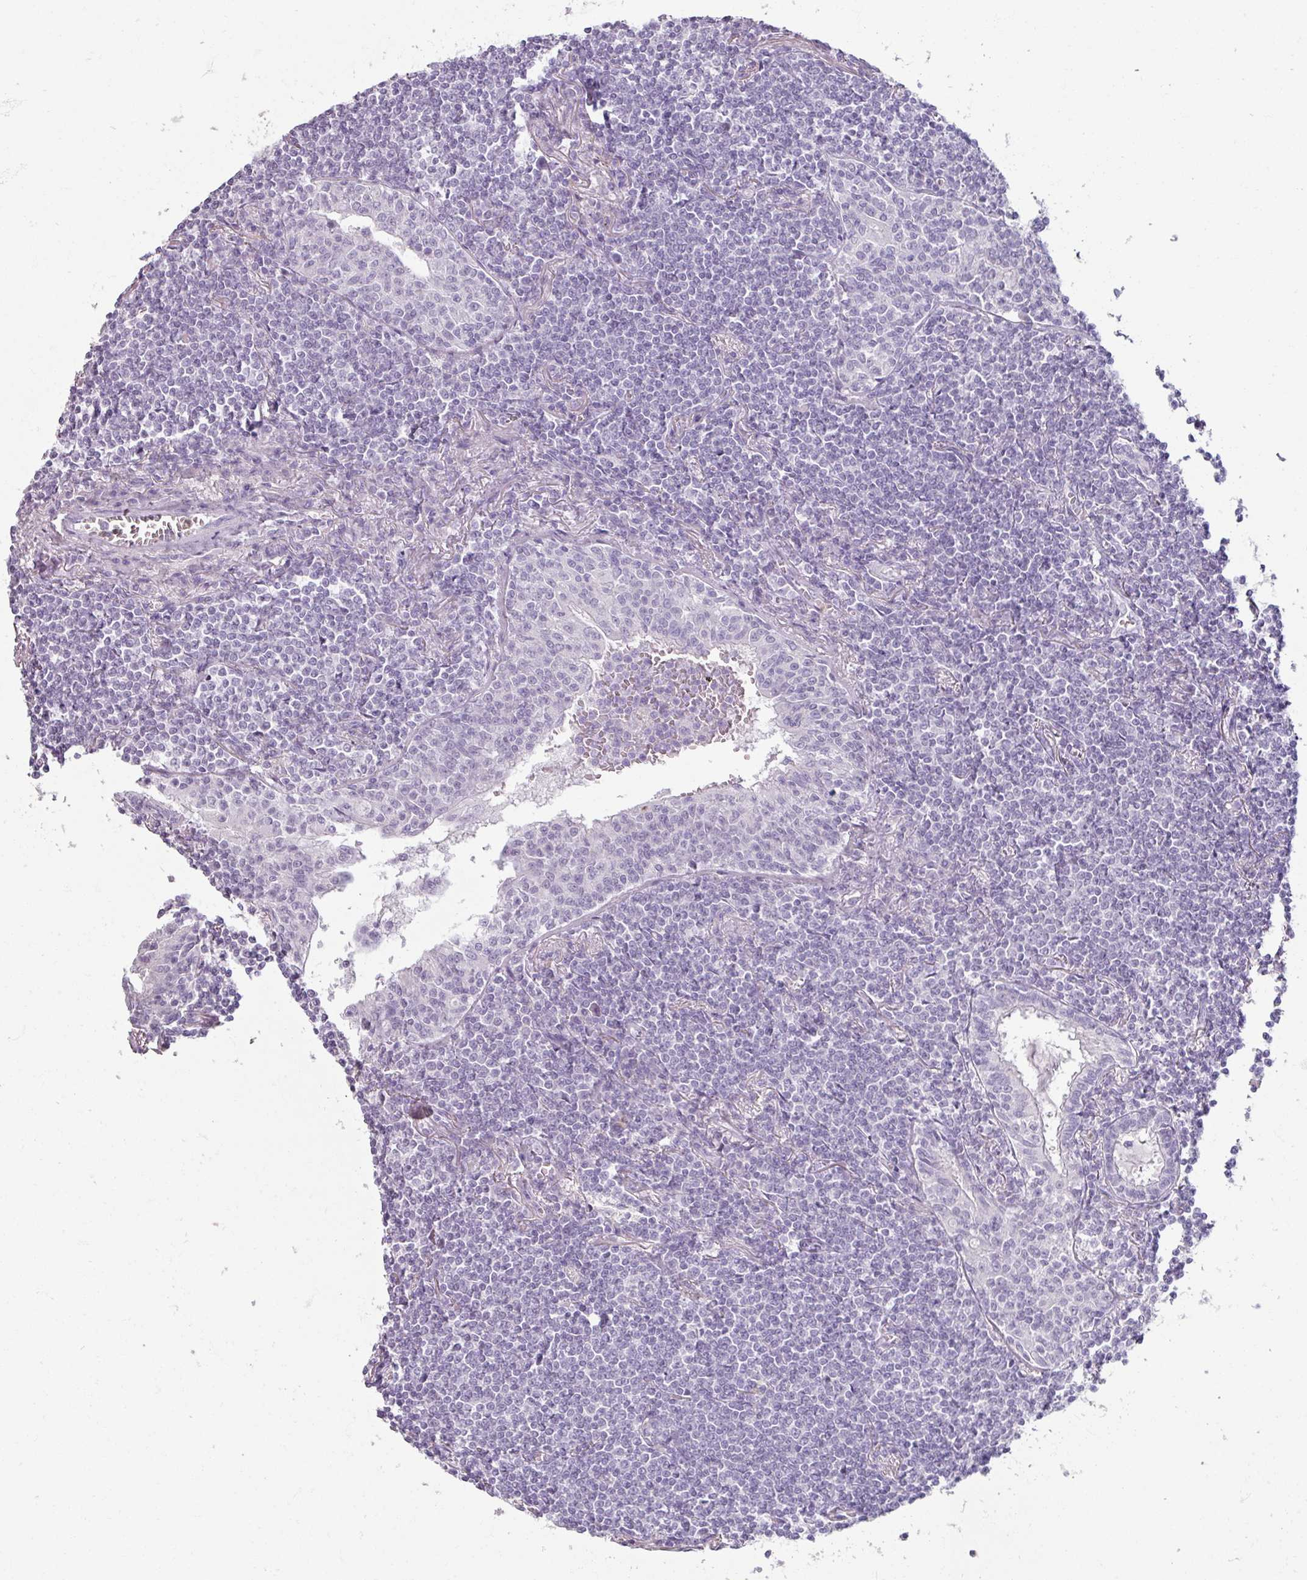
{"staining": {"intensity": "negative", "quantity": "none", "location": "none"}, "tissue": "lymphoma", "cell_type": "Tumor cells", "image_type": "cancer", "snomed": [{"axis": "morphology", "description": "Malignant lymphoma, non-Hodgkin's type, Low grade"}, {"axis": "topography", "description": "Lung"}], "caption": "Lymphoma was stained to show a protein in brown. There is no significant positivity in tumor cells.", "gene": "ARG1", "patient": {"sex": "female", "age": 71}}